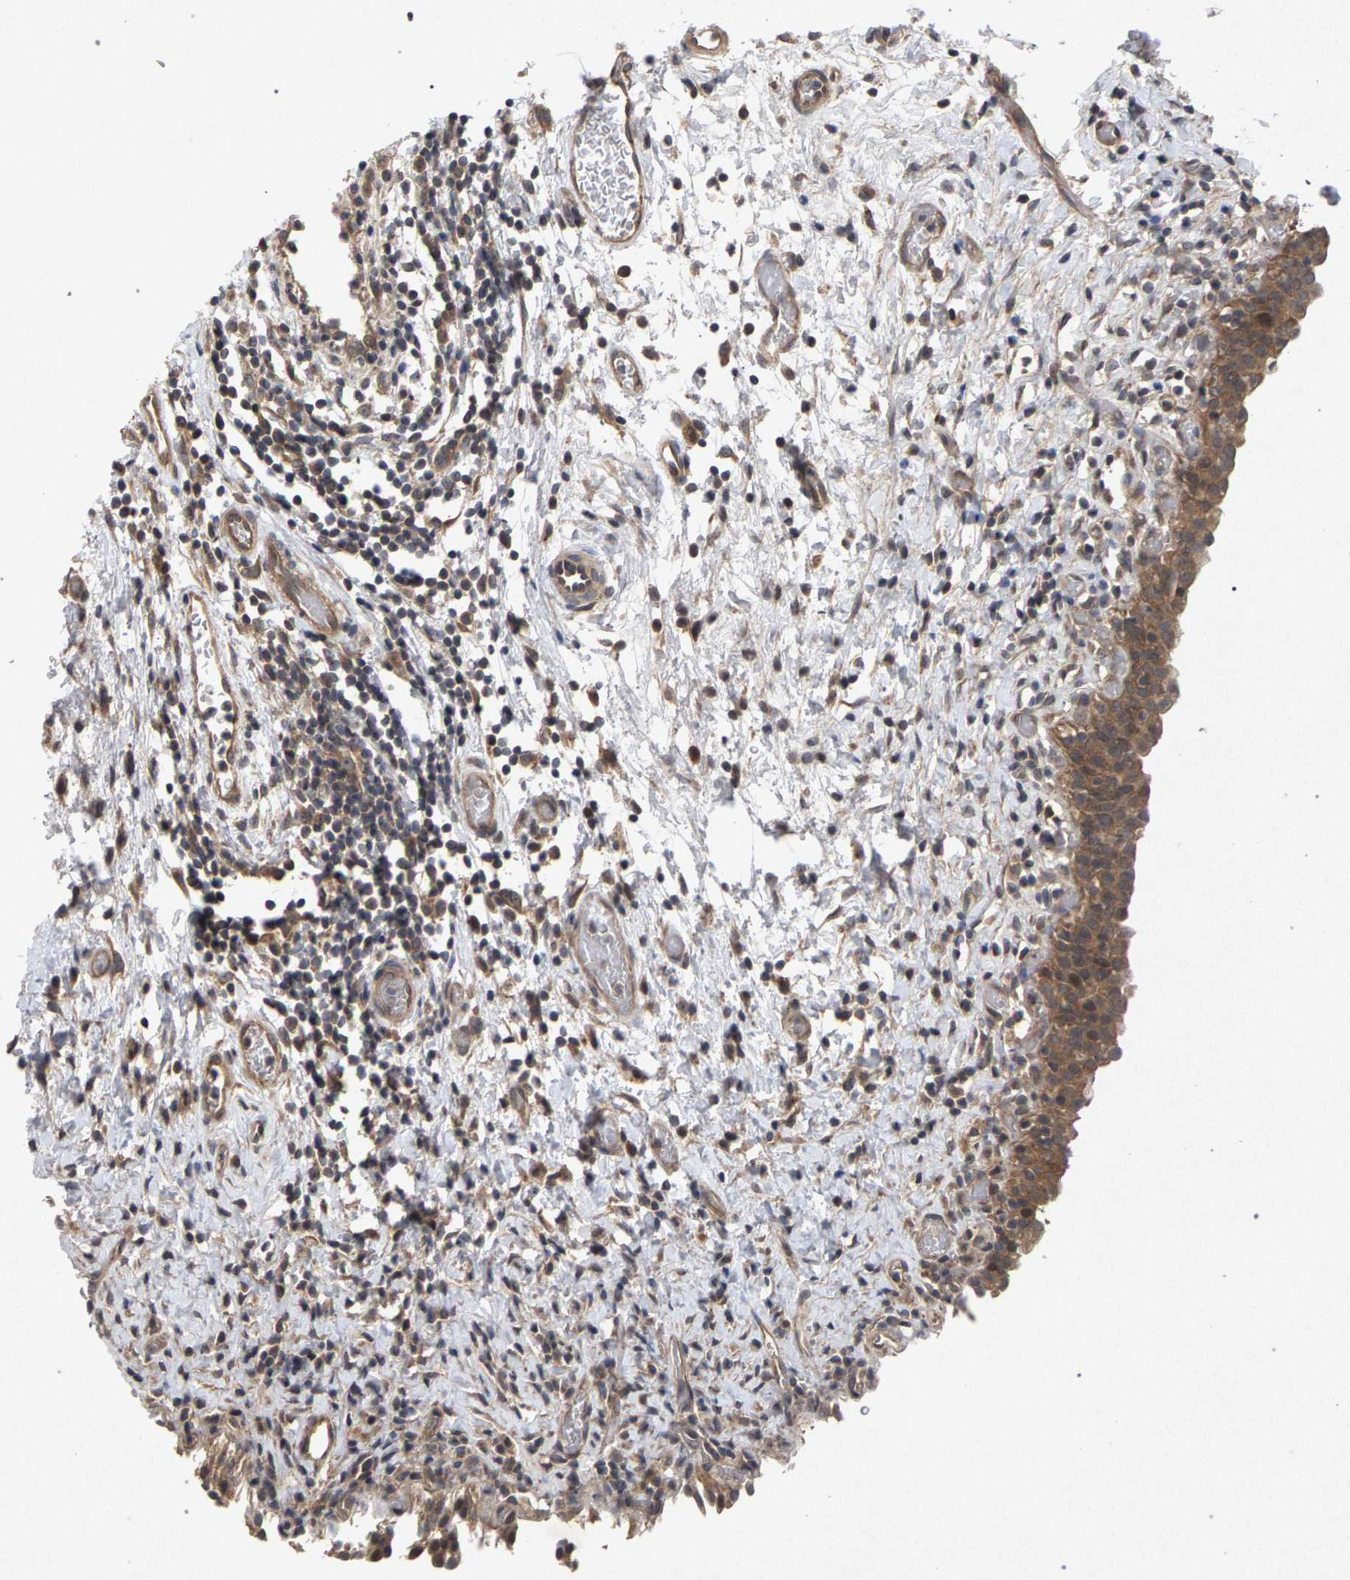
{"staining": {"intensity": "moderate", "quantity": ">75%", "location": "cytoplasmic/membranous"}, "tissue": "urinary bladder", "cell_type": "Urothelial cells", "image_type": "normal", "snomed": [{"axis": "morphology", "description": "Normal tissue, NOS"}, {"axis": "topography", "description": "Urinary bladder"}], "caption": "IHC of unremarkable urinary bladder displays medium levels of moderate cytoplasmic/membranous staining in approximately >75% of urothelial cells. The protein is shown in brown color, while the nuclei are stained blue.", "gene": "SLC4A4", "patient": {"sex": "male", "age": 51}}